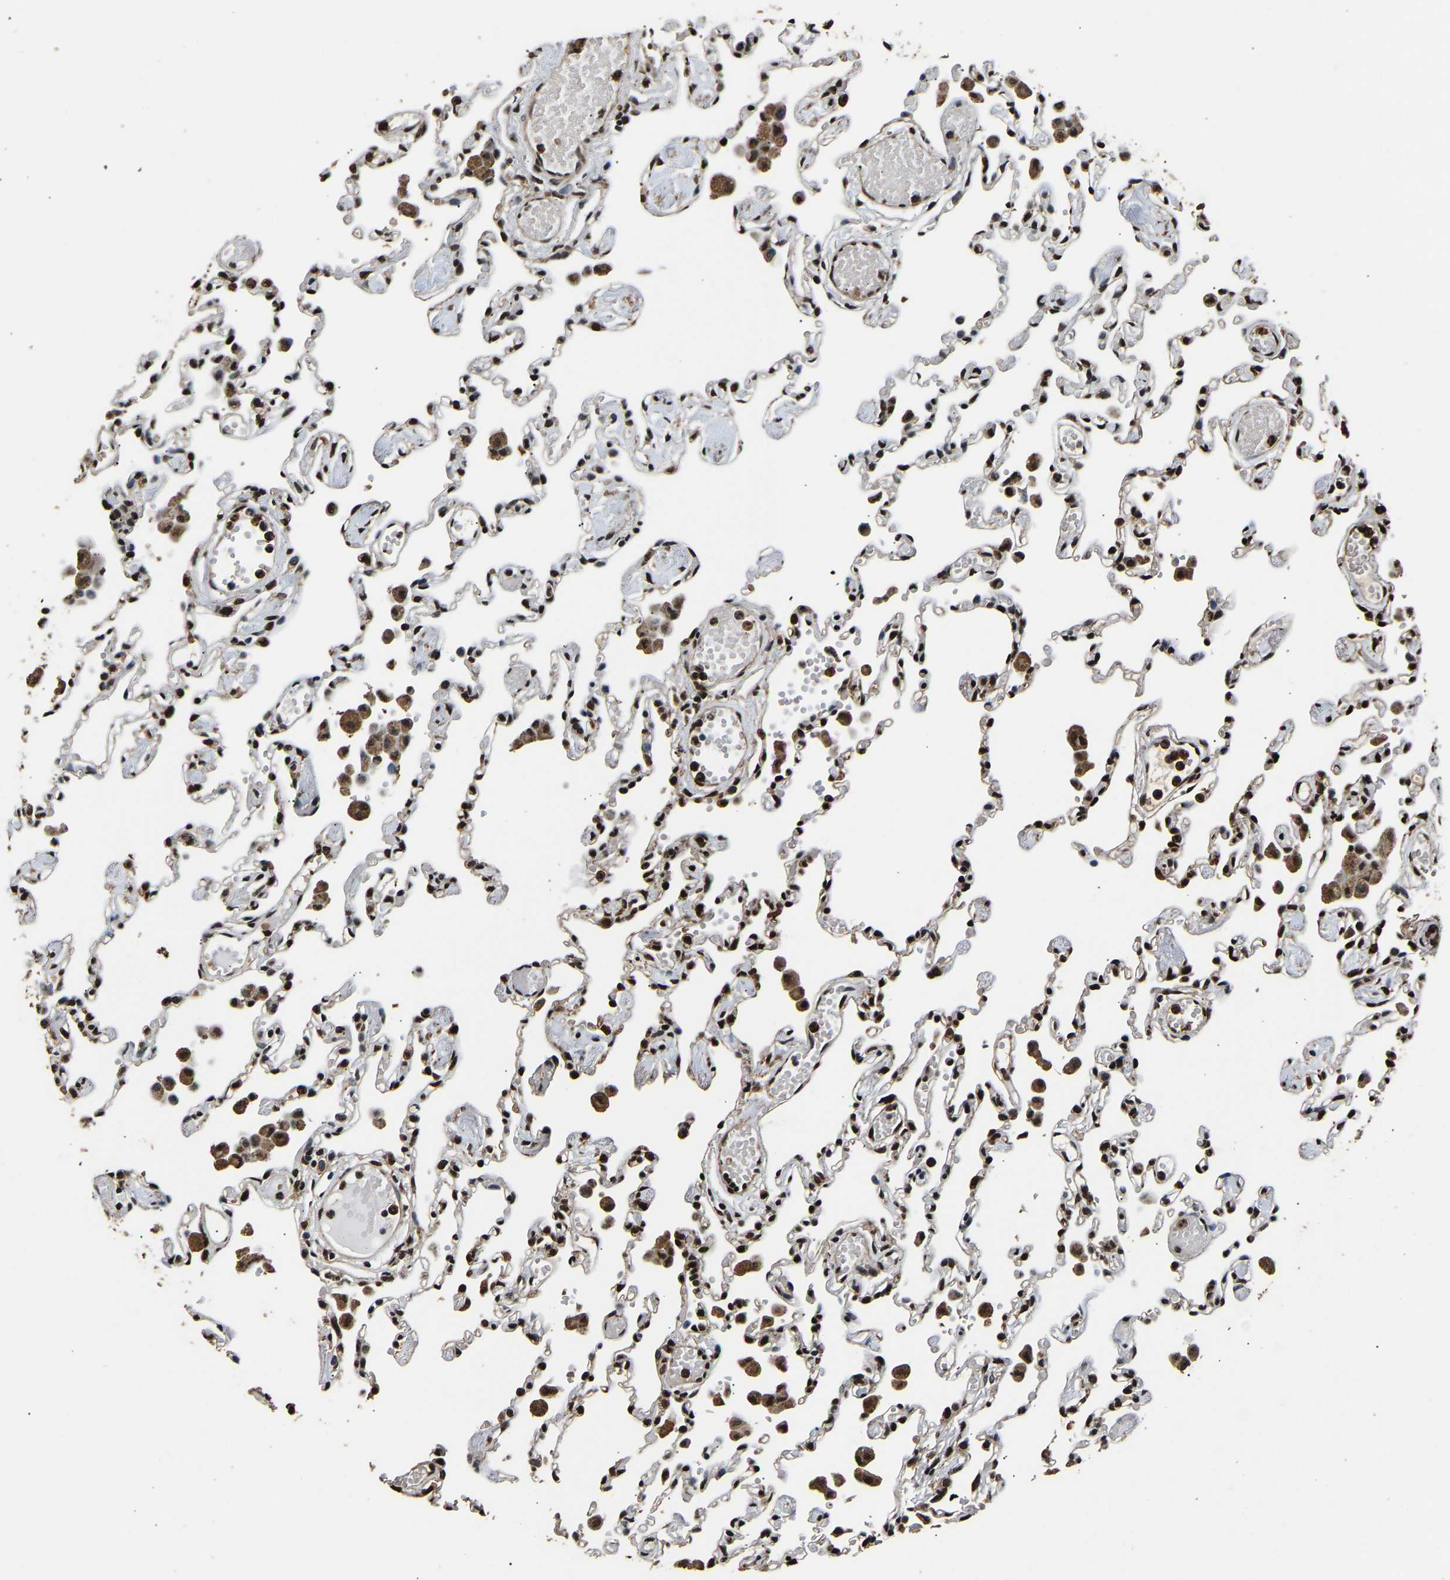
{"staining": {"intensity": "strong", "quantity": ">75%", "location": "nuclear"}, "tissue": "lung", "cell_type": "Alveolar cells", "image_type": "normal", "snomed": [{"axis": "morphology", "description": "Normal tissue, NOS"}, {"axis": "topography", "description": "Bronchus"}, {"axis": "topography", "description": "Lung"}], "caption": "About >75% of alveolar cells in unremarkable lung reveal strong nuclear protein positivity as visualized by brown immunohistochemical staining.", "gene": "SAFB", "patient": {"sex": "female", "age": 49}}